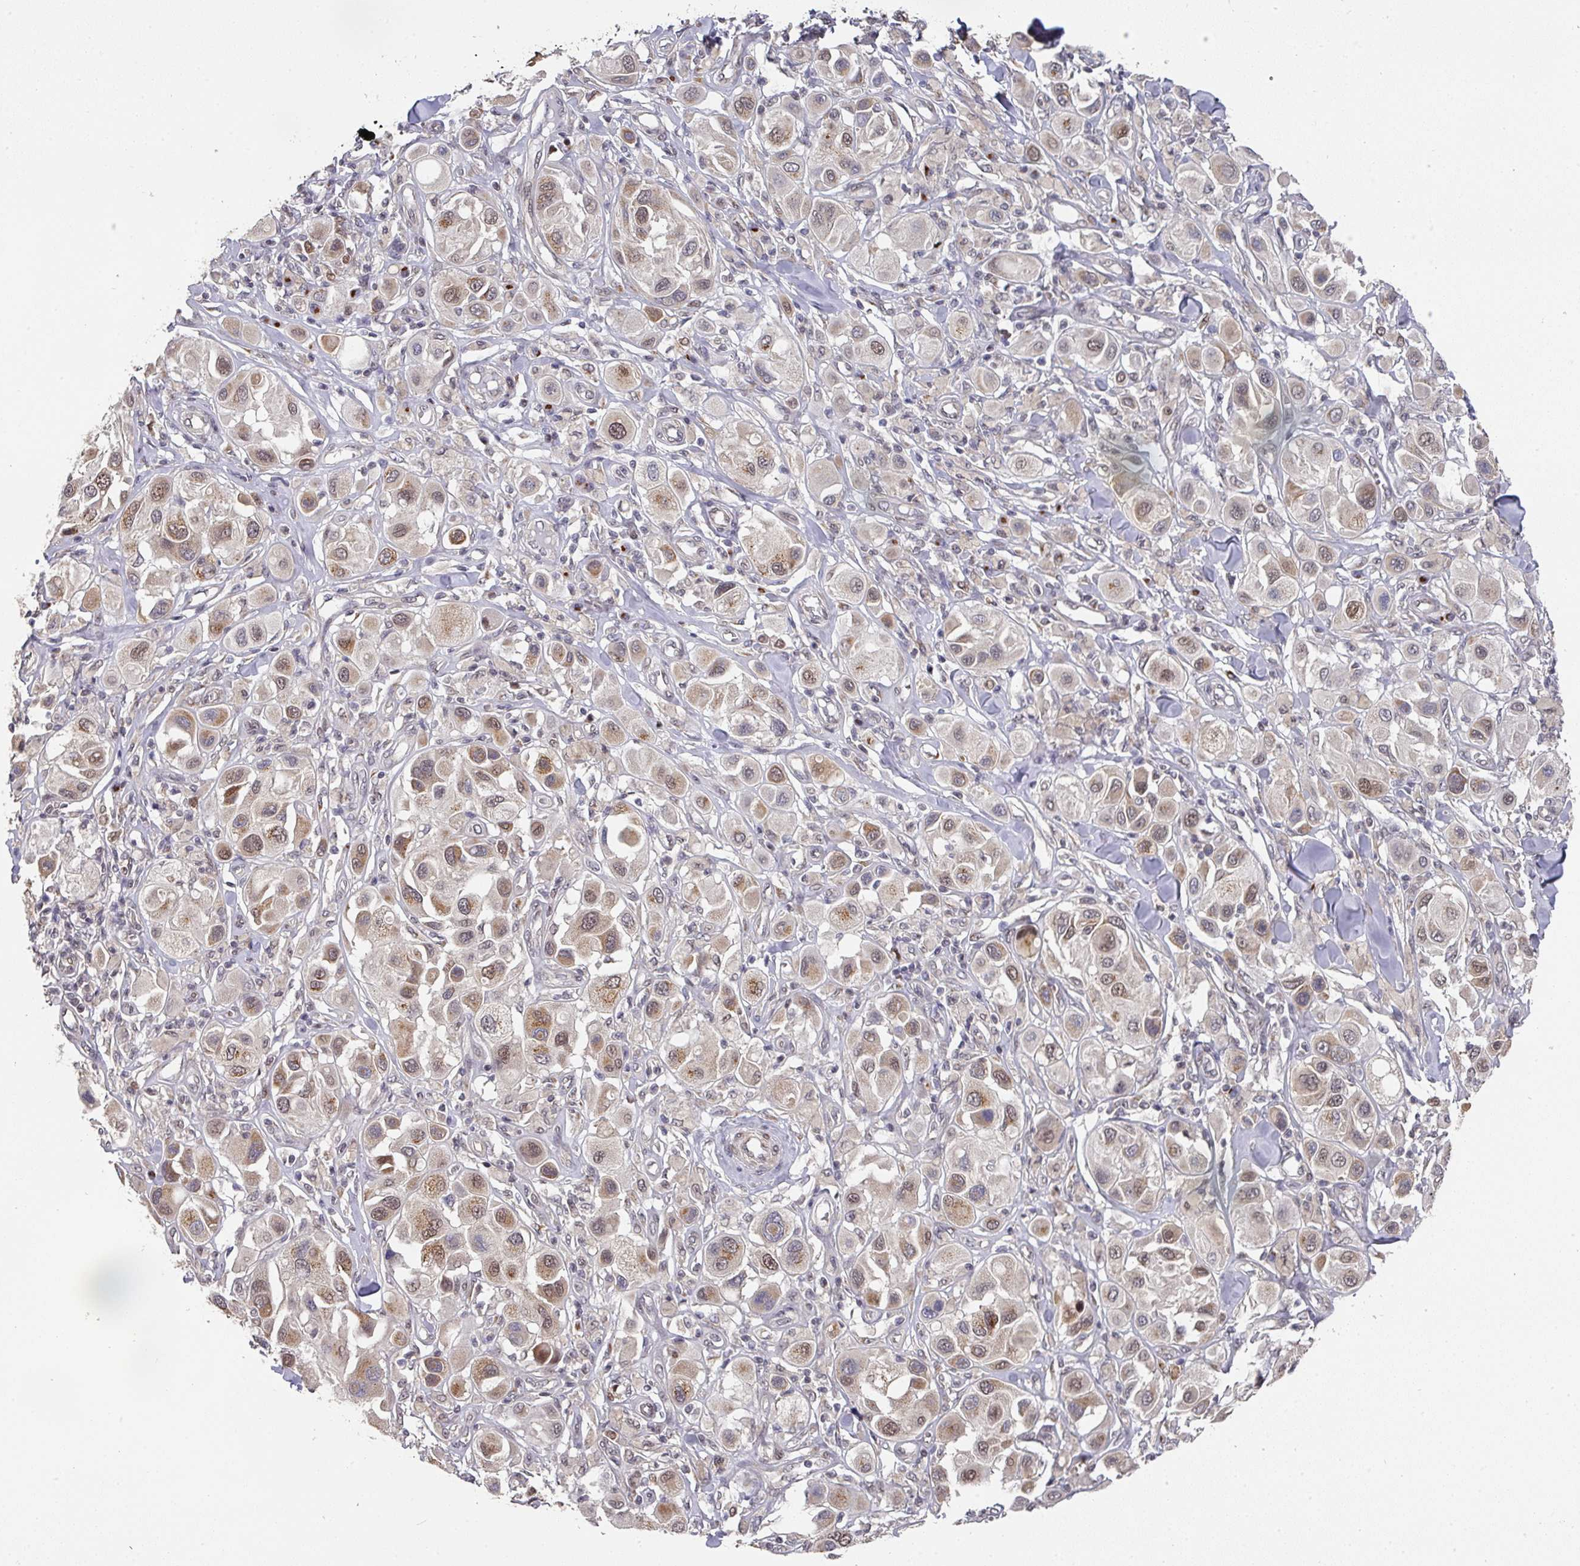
{"staining": {"intensity": "weak", "quantity": ">75%", "location": "cytoplasmic/membranous,nuclear"}, "tissue": "melanoma", "cell_type": "Tumor cells", "image_type": "cancer", "snomed": [{"axis": "morphology", "description": "Malignant melanoma, Metastatic site"}, {"axis": "topography", "description": "Skin"}], "caption": "Tumor cells show weak cytoplasmic/membranous and nuclear expression in about >75% of cells in melanoma.", "gene": "C18orf25", "patient": {"sex": "male", "age": 41}}